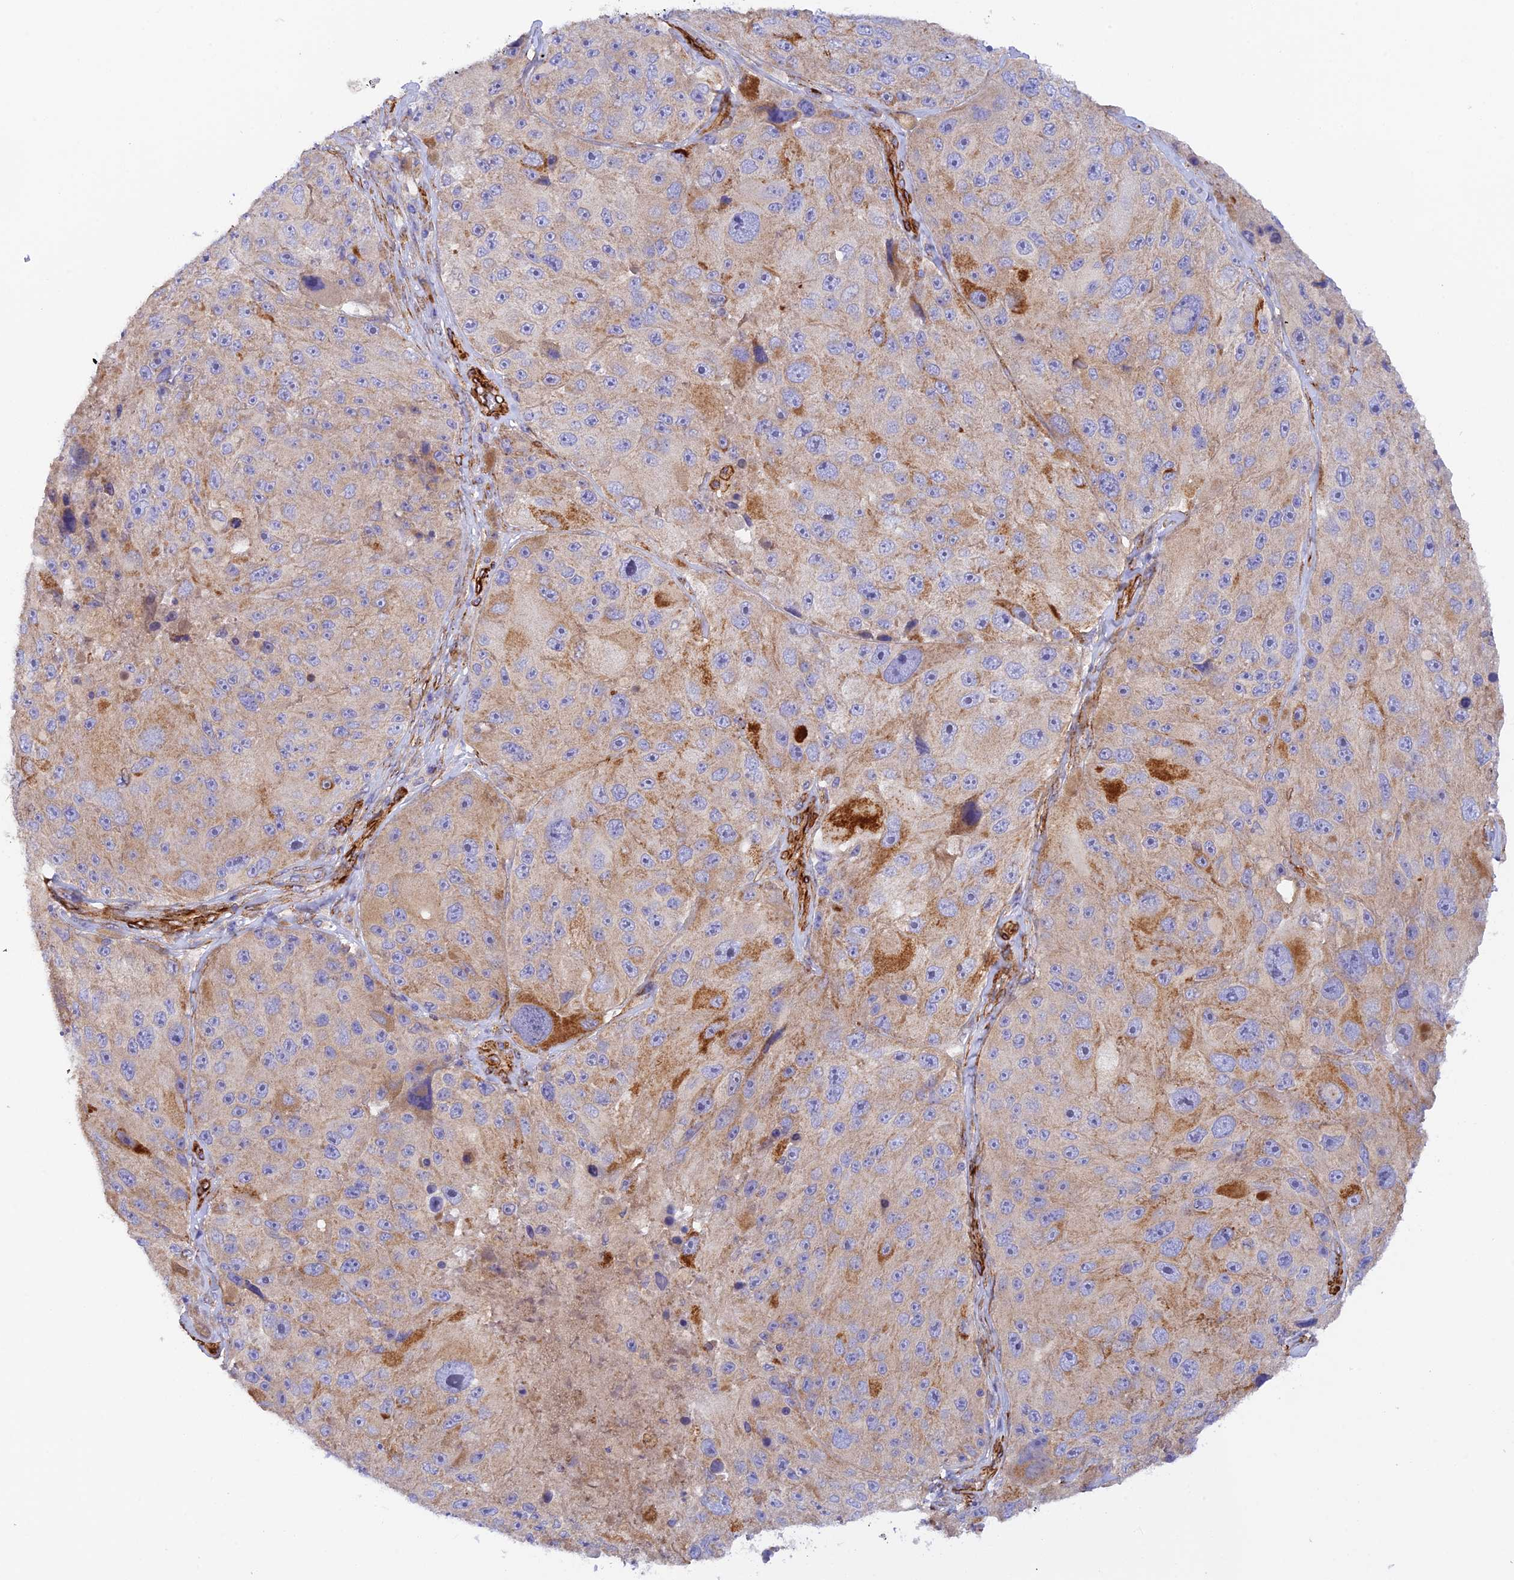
{"staining": {"intensity": "moderate", "quantity": "<25%", "location": "cytoplasmic/membranous"}, "tissue": "melanoma", "cell_type": "Tumor cells", "image_type": "cancer", "snomed": [{"axis": "morphology", "description": "Malignant melanoma, Metastatic site"}, {"axis": "topography", "description": "Lymph node"}], "caption": "Immunohistochemistry (IHC) of melanoma displays low levels of moderate cytoplasmic/membranous expression in approximately <25% of tumor cells.", "gene": "MYO9A", "patient": {"sex": "male", "age": 62}}